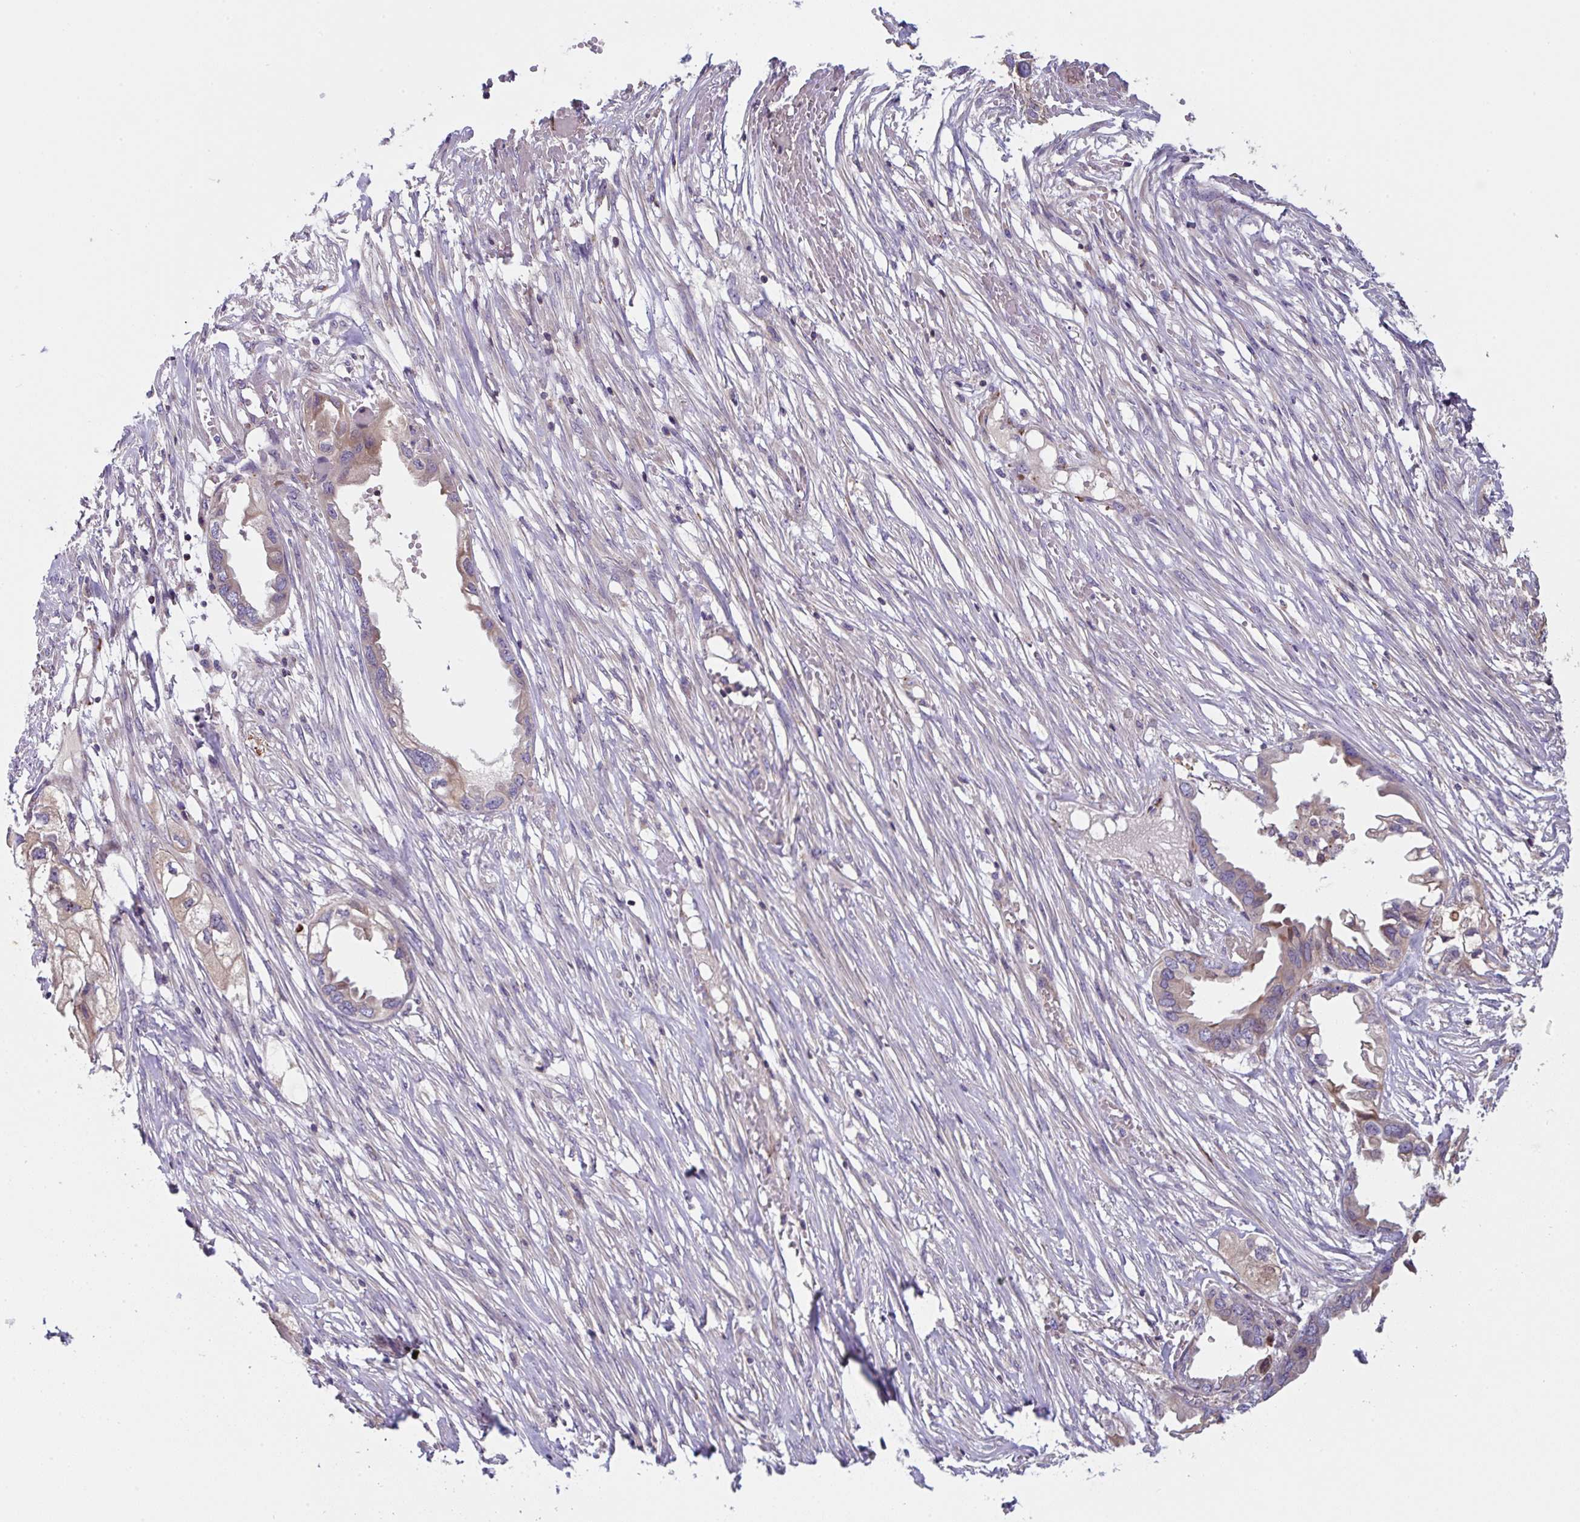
{"staining": {"intensity": "moderate", "quantity": "<25%", "location": "cytoplasmic/membranous"}, "tissue": "endometrial cancer", "cell_type": "Tumor cells", "image_type": "cancer", "snomed": [{"axis": "morphology", "description": "Adenocarcinoma, NOS"}, {"axis": "morphology", "description": "Adenocarcinoma, metastatic, NOS"}, {"axis": "topography", "description": "Adipose tissue"}, {"axis": "topography", "description": "Endometrium"}], "caption": "A histopathology image of human endometrial metastatic adenocarcinoma stained for a protein demonstrates moderate cytoplasmic/membranous brown staining in tumor cells.", "gene": "APOBEC3D", "patient": {"sex": "female", "age": 67}}